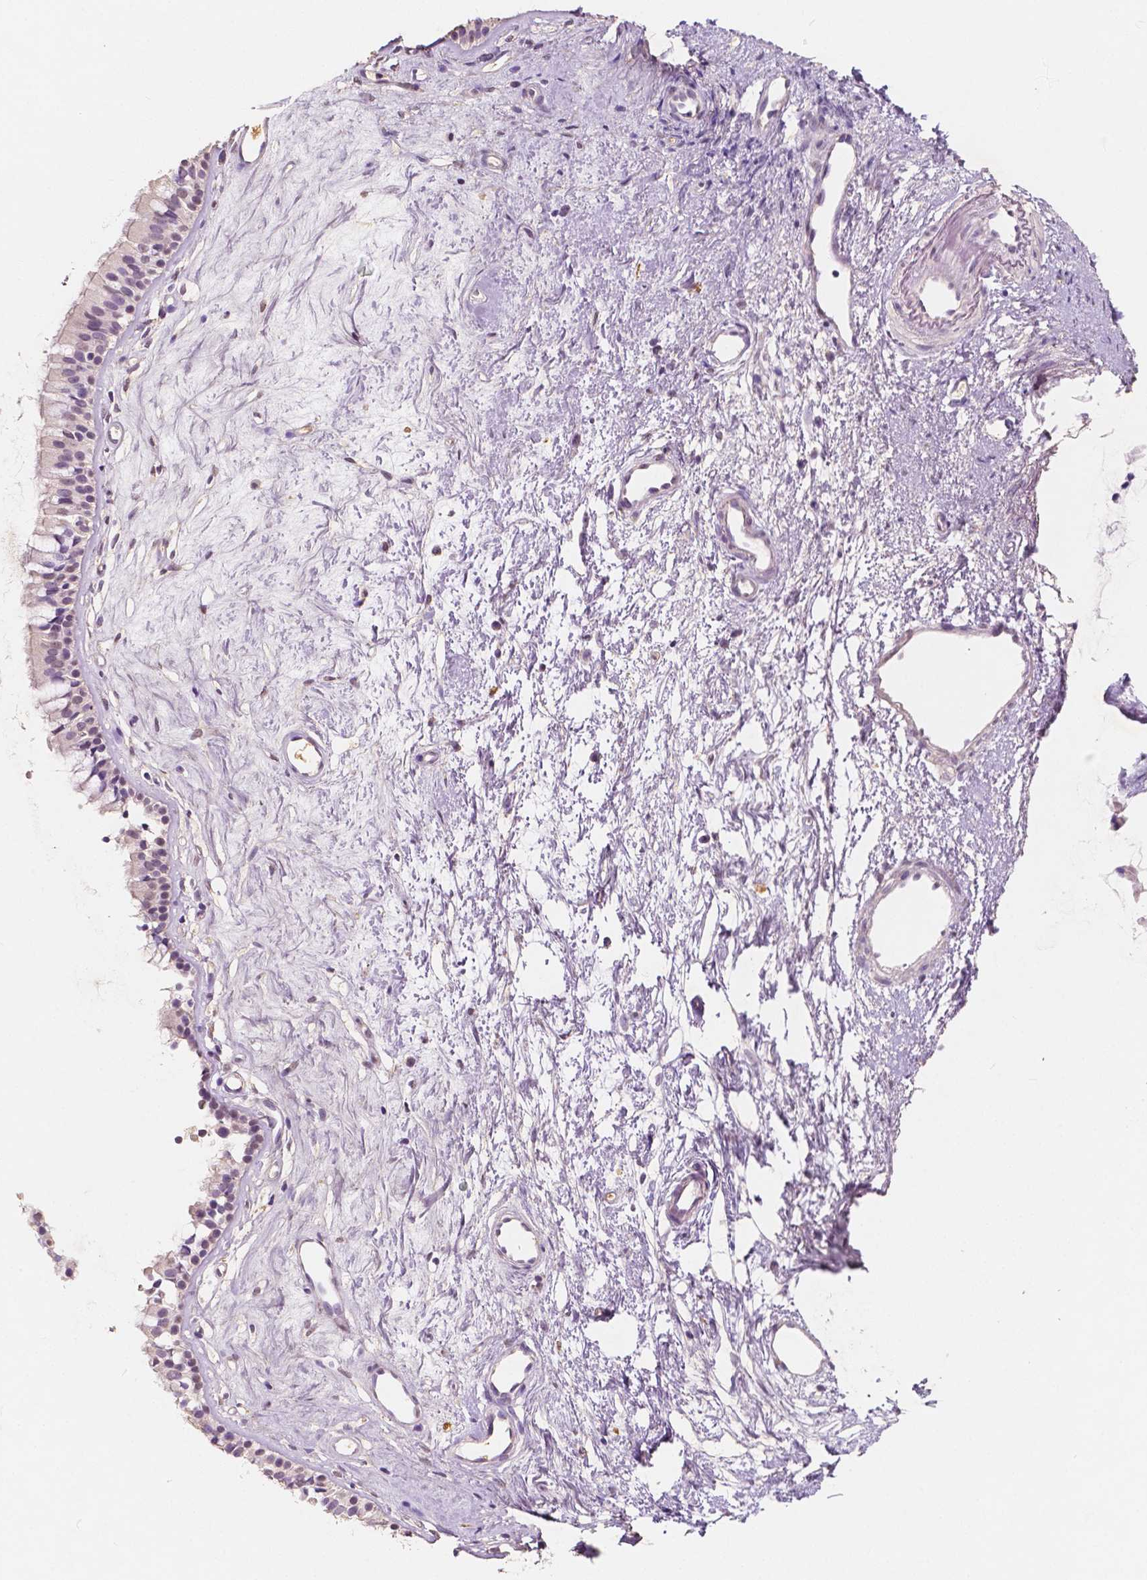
{"staining": {"intensity": "weak", "quantity": "<25%", "location": "nuclear"}, "tissue": "nasopharynx", "cell_type": "Respiratory epithelial cells", "image_type": "normal", "snomed": [{"axis": "morphology", "description": "Normal tissue, NOS"}, {"axis": "topography", "description": "Nasopharynx"}], "caption": "This is an IHC image of benign nasopharynx. There is no staining in respiratory epithelial cells.", "gene": "SOX15", "patient": {"sex": "female", "age": 52}}